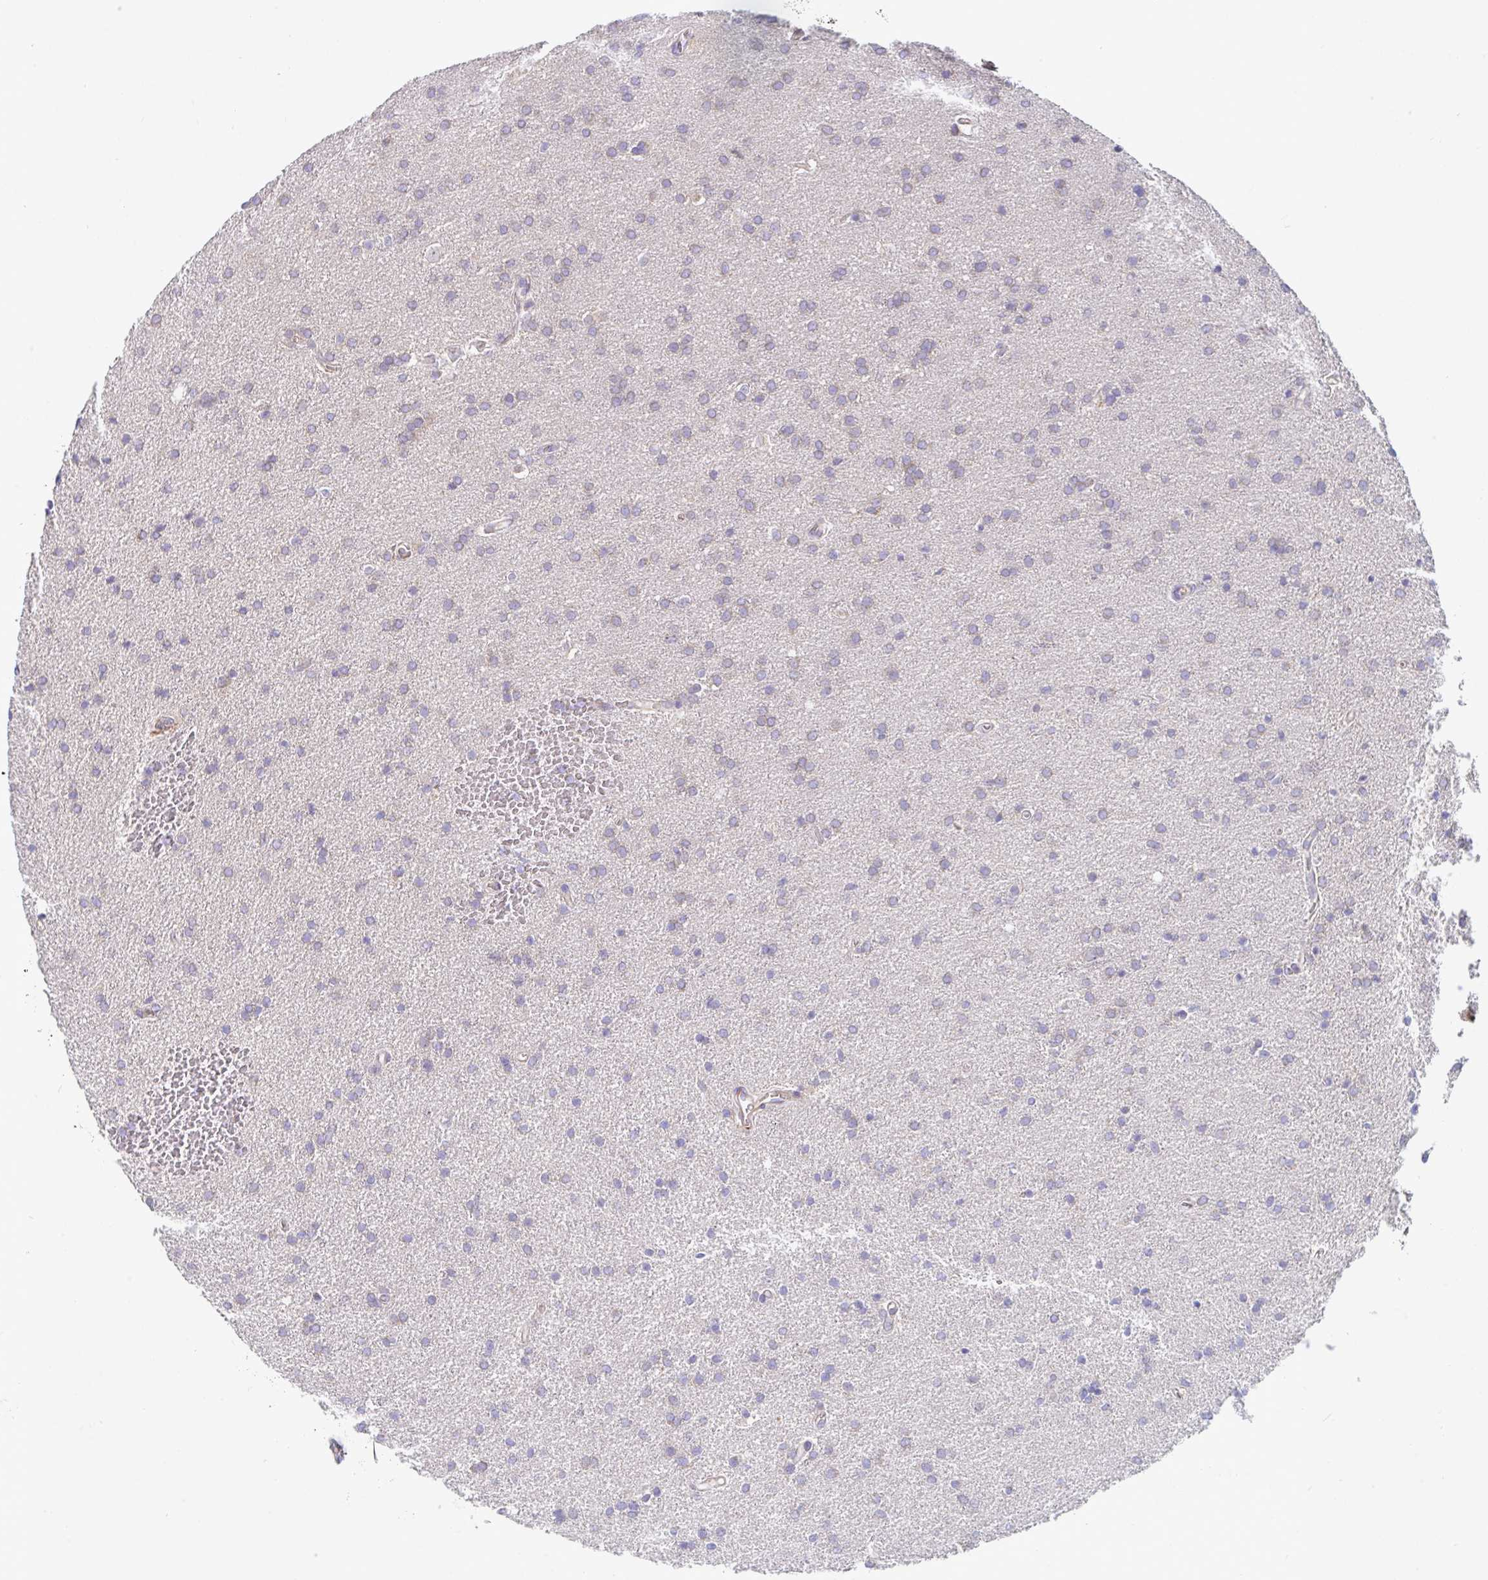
{"staining": {"intensity": "negative", "quantity": "none", "location": "none"}, "tissue": "glioma", "cell_type": "Tumor cells", "image_type": "cancer", "snomed": [{"axis": "morphology", "description": "Glioma, malignant, Low grade"}, {"axis": "topography", "description": "Brain"}], "caption": "Tumor cells are negative for brown protein staining in malignant low-grade glioma.", "gene": "IL37", "patient": {"sex": "female", "age": 34}}